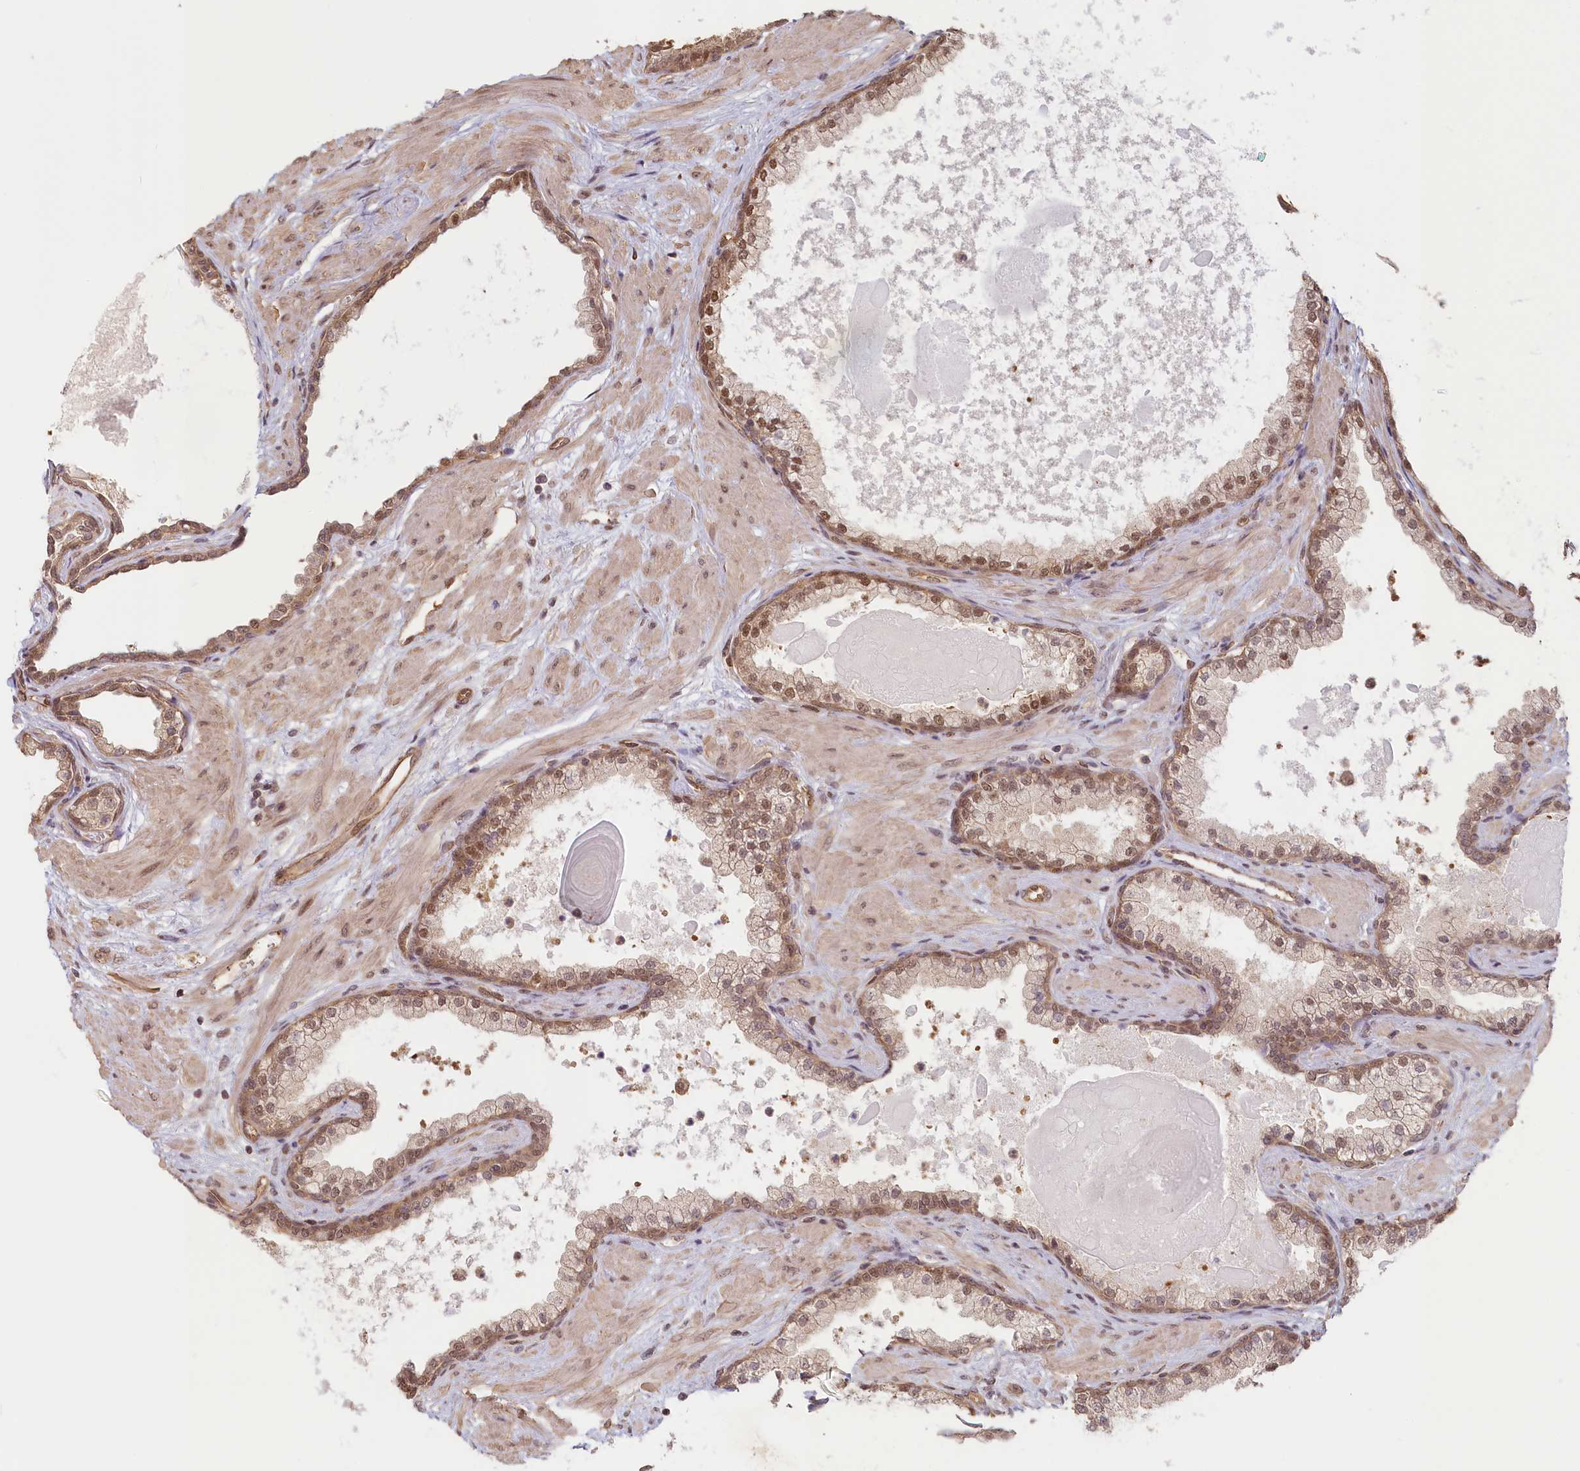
{"staining": {"intensity": "moderate", "quantity": ">75%", "location": "nuclear"}, "tissue": "prostate", "cell_type": "Glandular cells", "image_type": "normal", "snomed": [{"axis": "morphology", "description": "Normal tissue, NOS"}, {"axis": "topography", "description": "Prostate"}], "caption": "This photomicrograph reveals IHC staining of benign prostate, with medium moderate nuclear positivity in approximately >75% of glandular cells.", "gene": "C19orf44", "patient": {"sex": "male", "age": 57}}